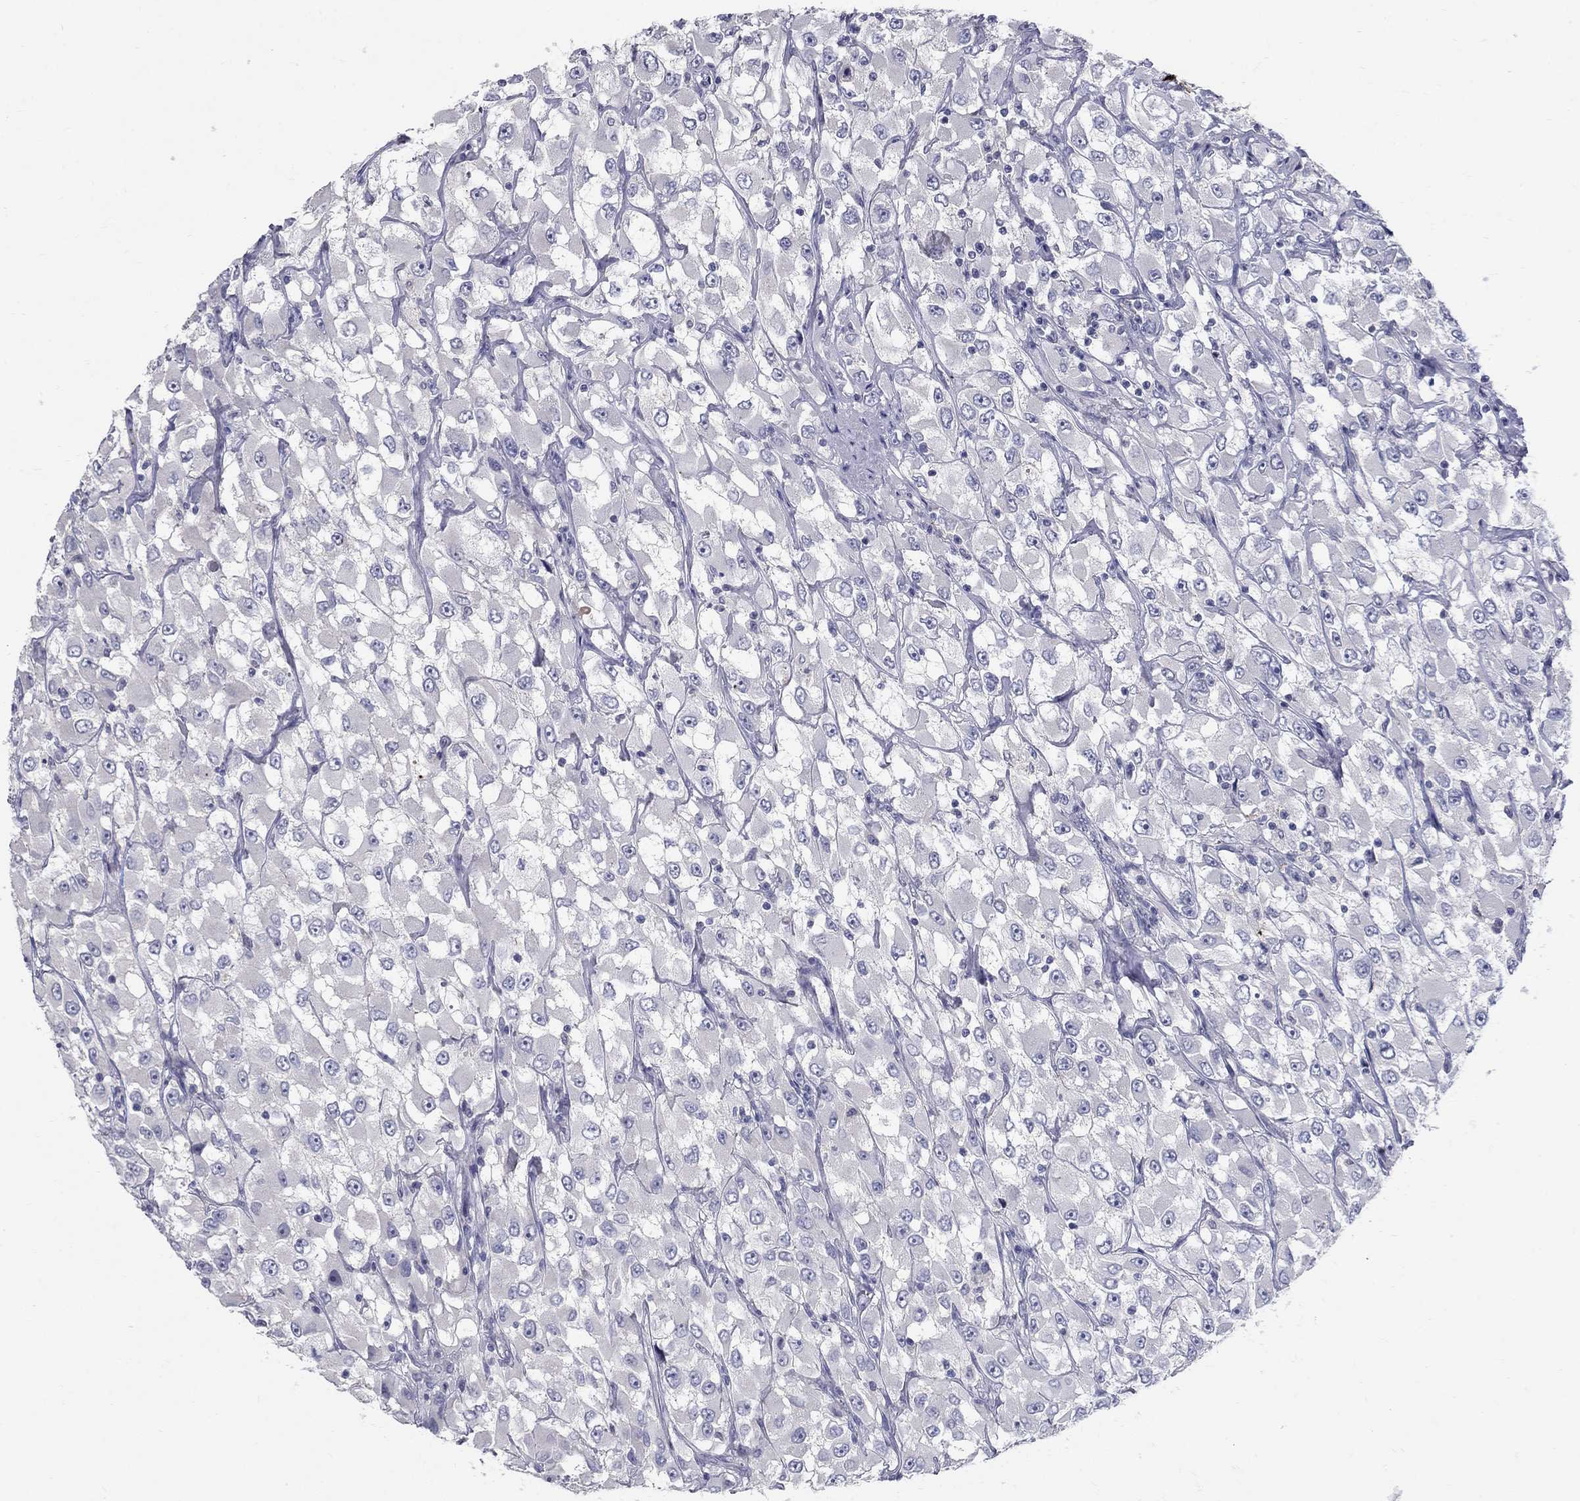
{"staining": {"intensity": "negative", "quantity": "none", "location": "none"}, "tissue": "renal cancer", "cell_type": "Tumor cells", "image_type": "cancer", "snomed": [{"axis": "morphology", "description": "Adenocarcinoma, NOS"}, {"axis": "topography", "description": "Kidney"}], "caption": "An IHC image of renal adenocarcinoma is shown. There is no staining in tumor cells of renal adenocarcinoma.", "gene": "TP53TG5", "patient": {"sex": "female", "age": 52}}